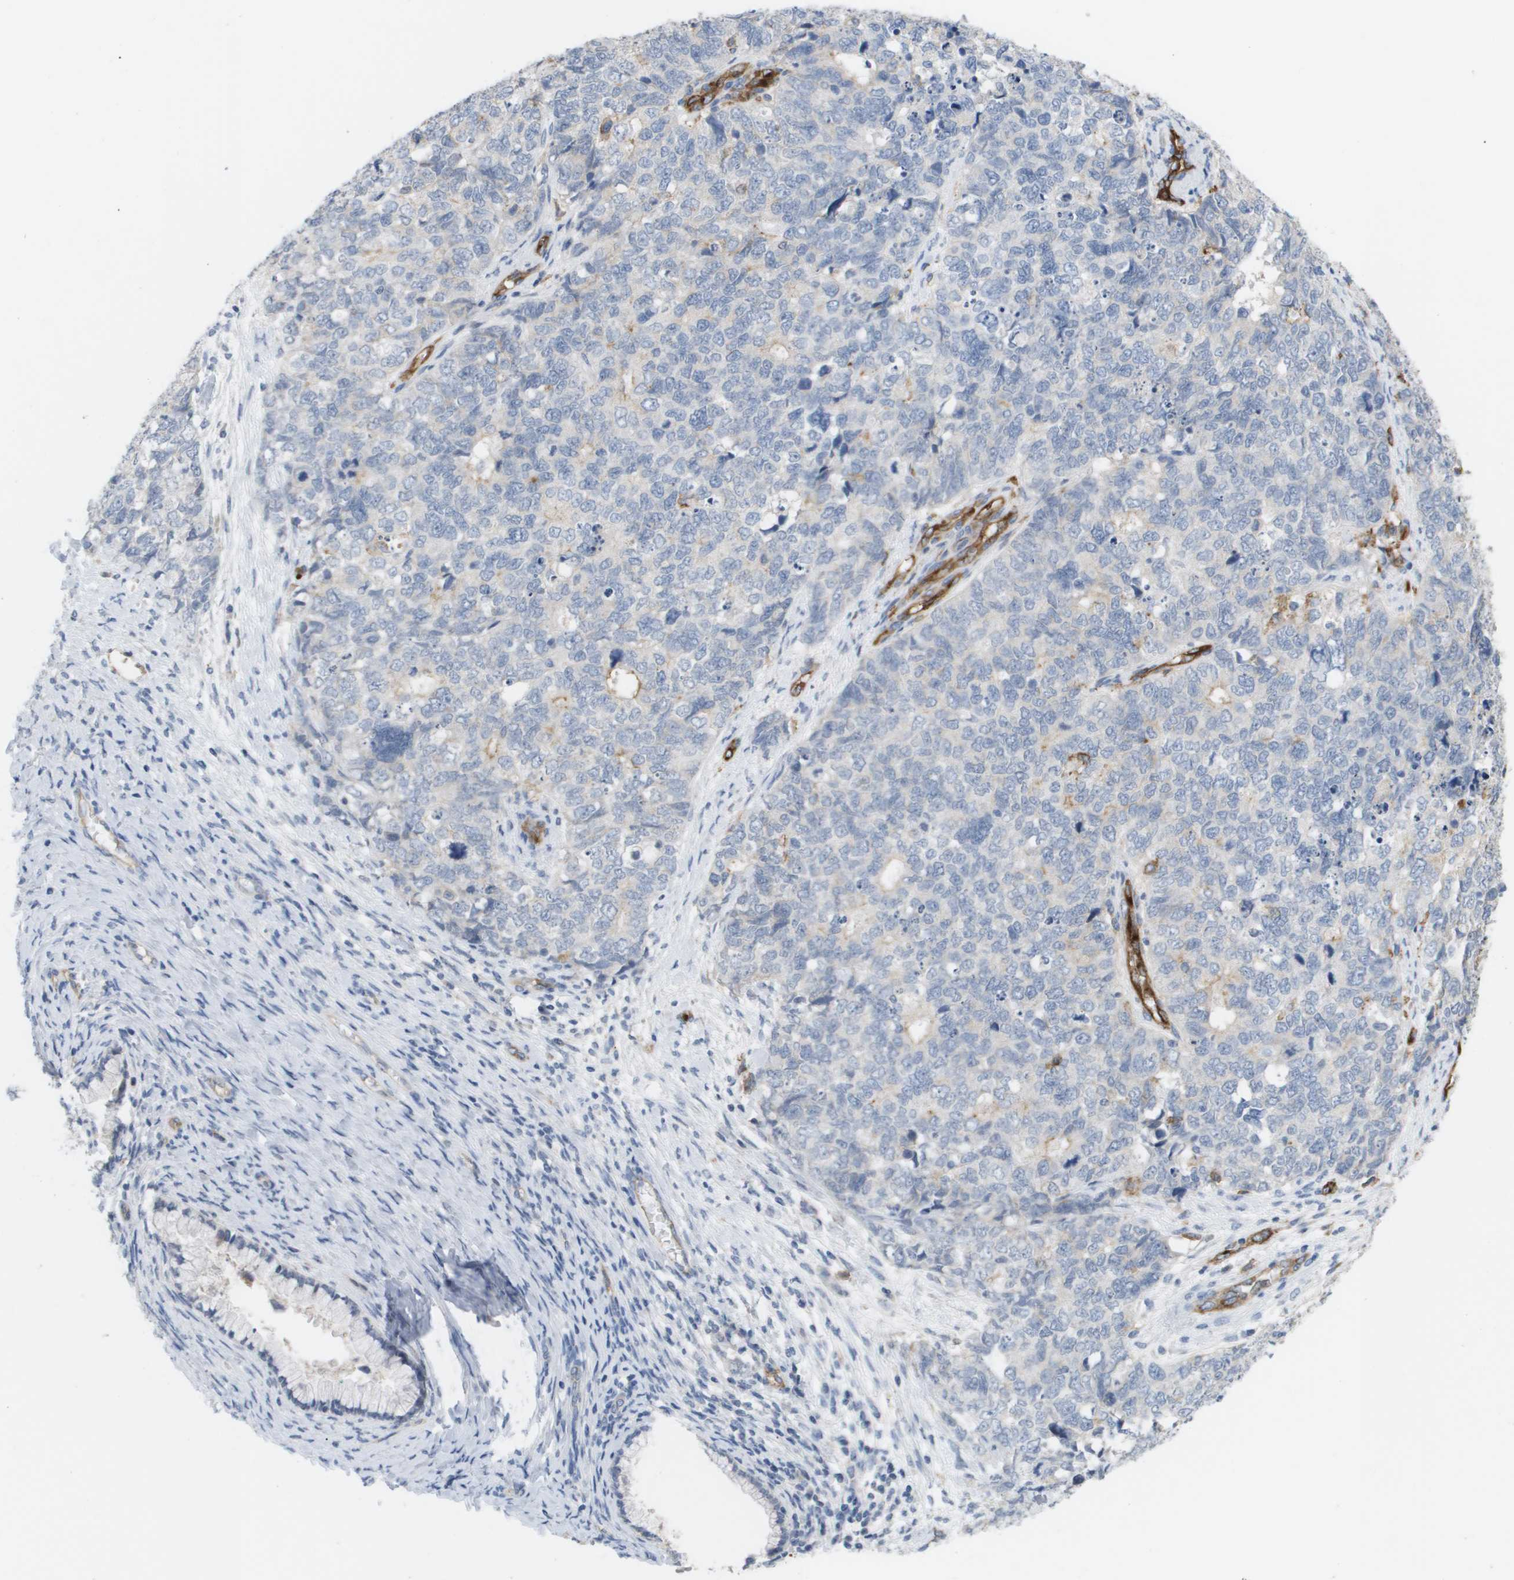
{"staining": {"intensity": "negative", "quantity": "none", "location": "none"}, "tissue": "cervical cancer", "cell_type": "Tumor cells", "image_type": "cancer", "snomed": [{"axis": "morphology", "description": "Squamous cell carcinoma, NOS"}, {"axis": "topography", "description": "Cervix"}], "caption": "The histopathology image displays no staining of tumor cells in cervical squamous cell carcinoma. (Immunohistochemistry (ihc), brightfield microscopy, high magnification).", "gene": "ANGPT2", "patient": {"sex": "female", "age": 63}}